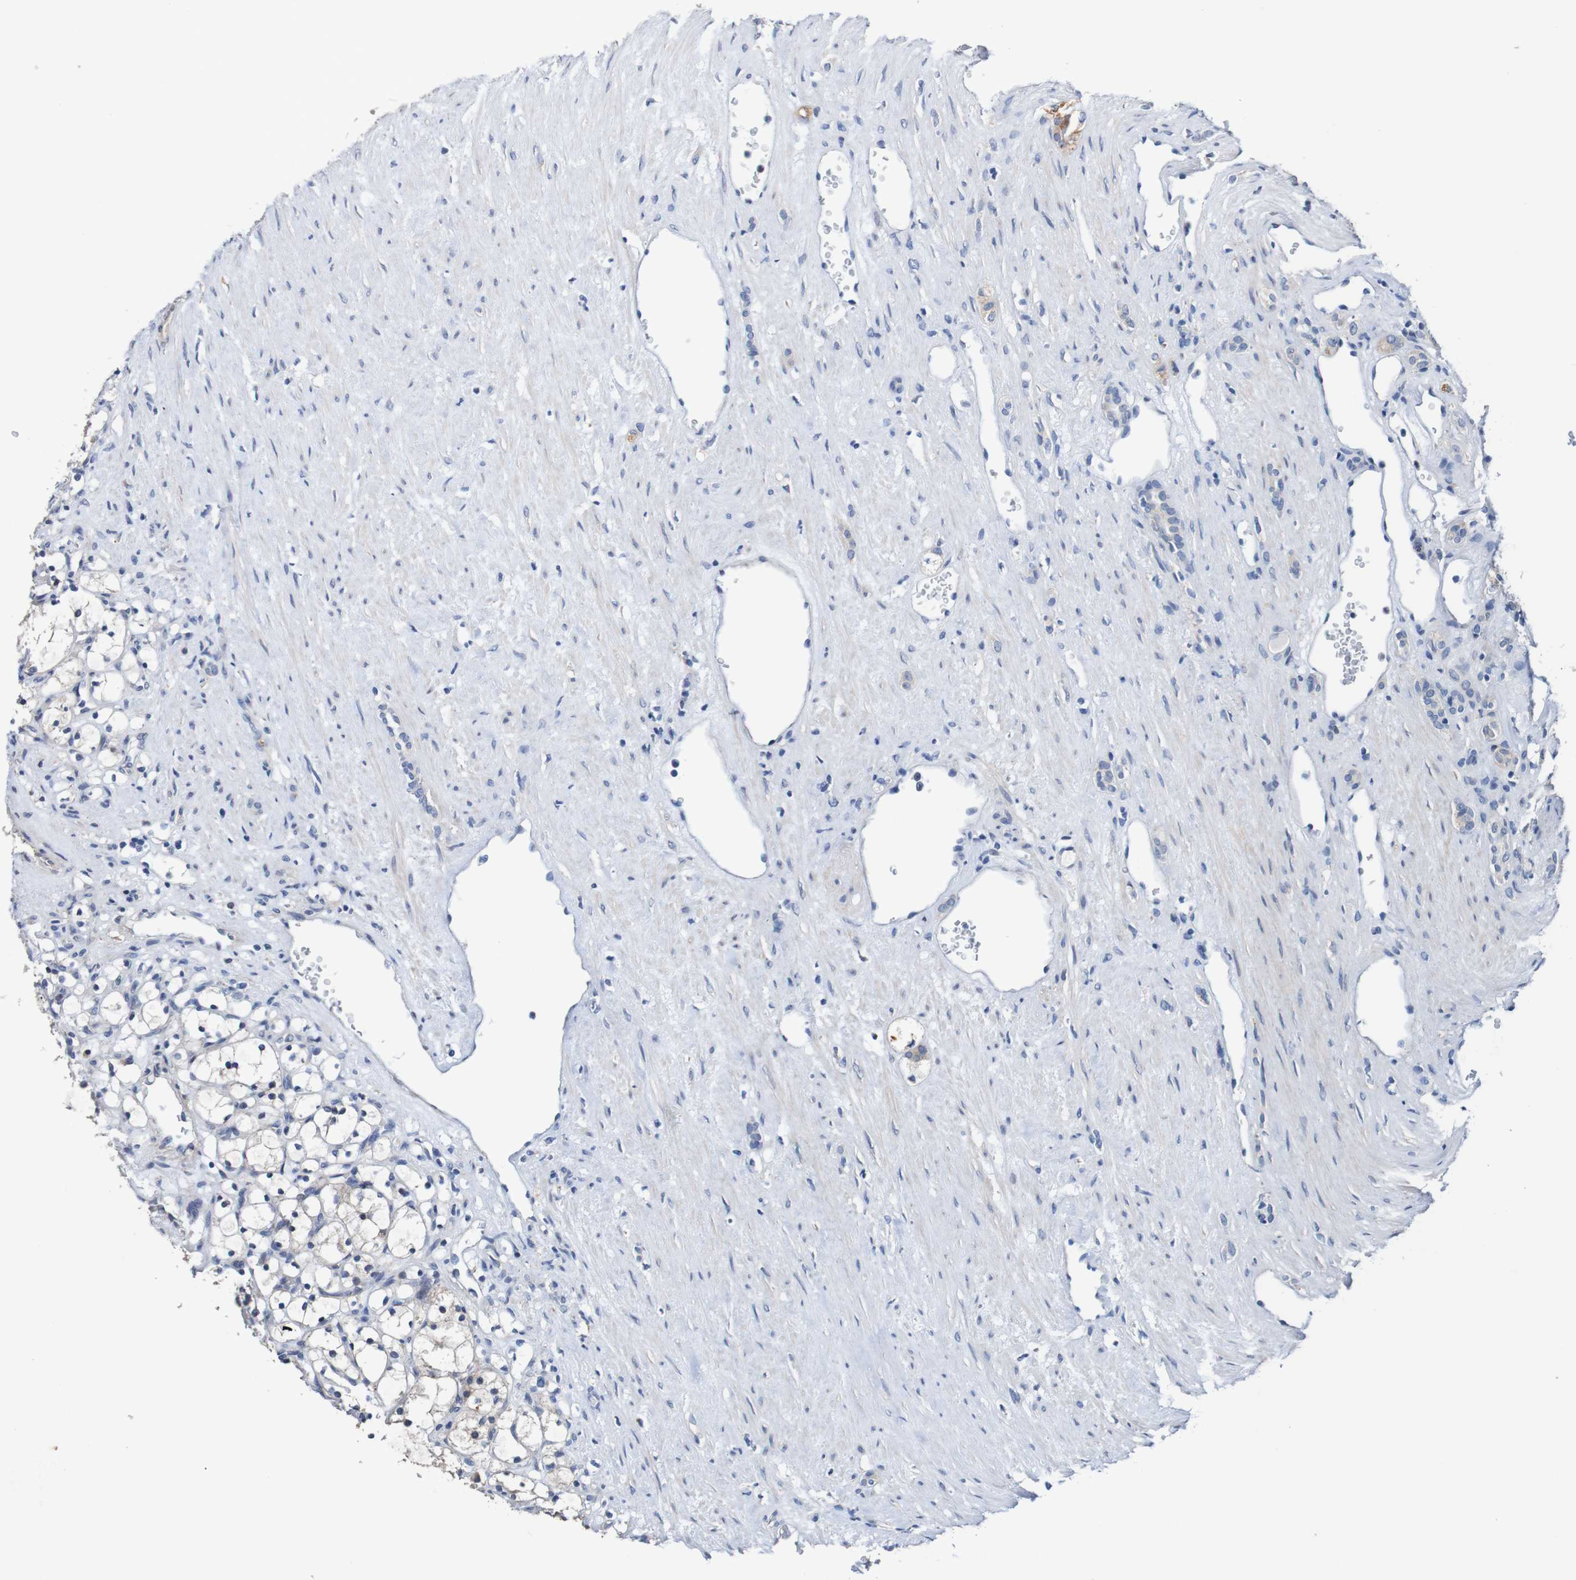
{"staining": {"intensity": "negative", "quantity": "none", "location": "none"}, "tissue": "renal cancer", "cell_type": "Tumor cells", "image_type": "cancer", "snomed": [{"axis": "morphology", "description": "Adenocarcinoma, NOS"}, {"axis": "topography", "description": "Kidney"}], "caption": "This is a histopathology image of immunohistochemistry (IHC) staining of renal cancer, which shows no positivity in tumor cells.", "gene": "FIBP", "patient": {"sex": "female", "age": 69}}